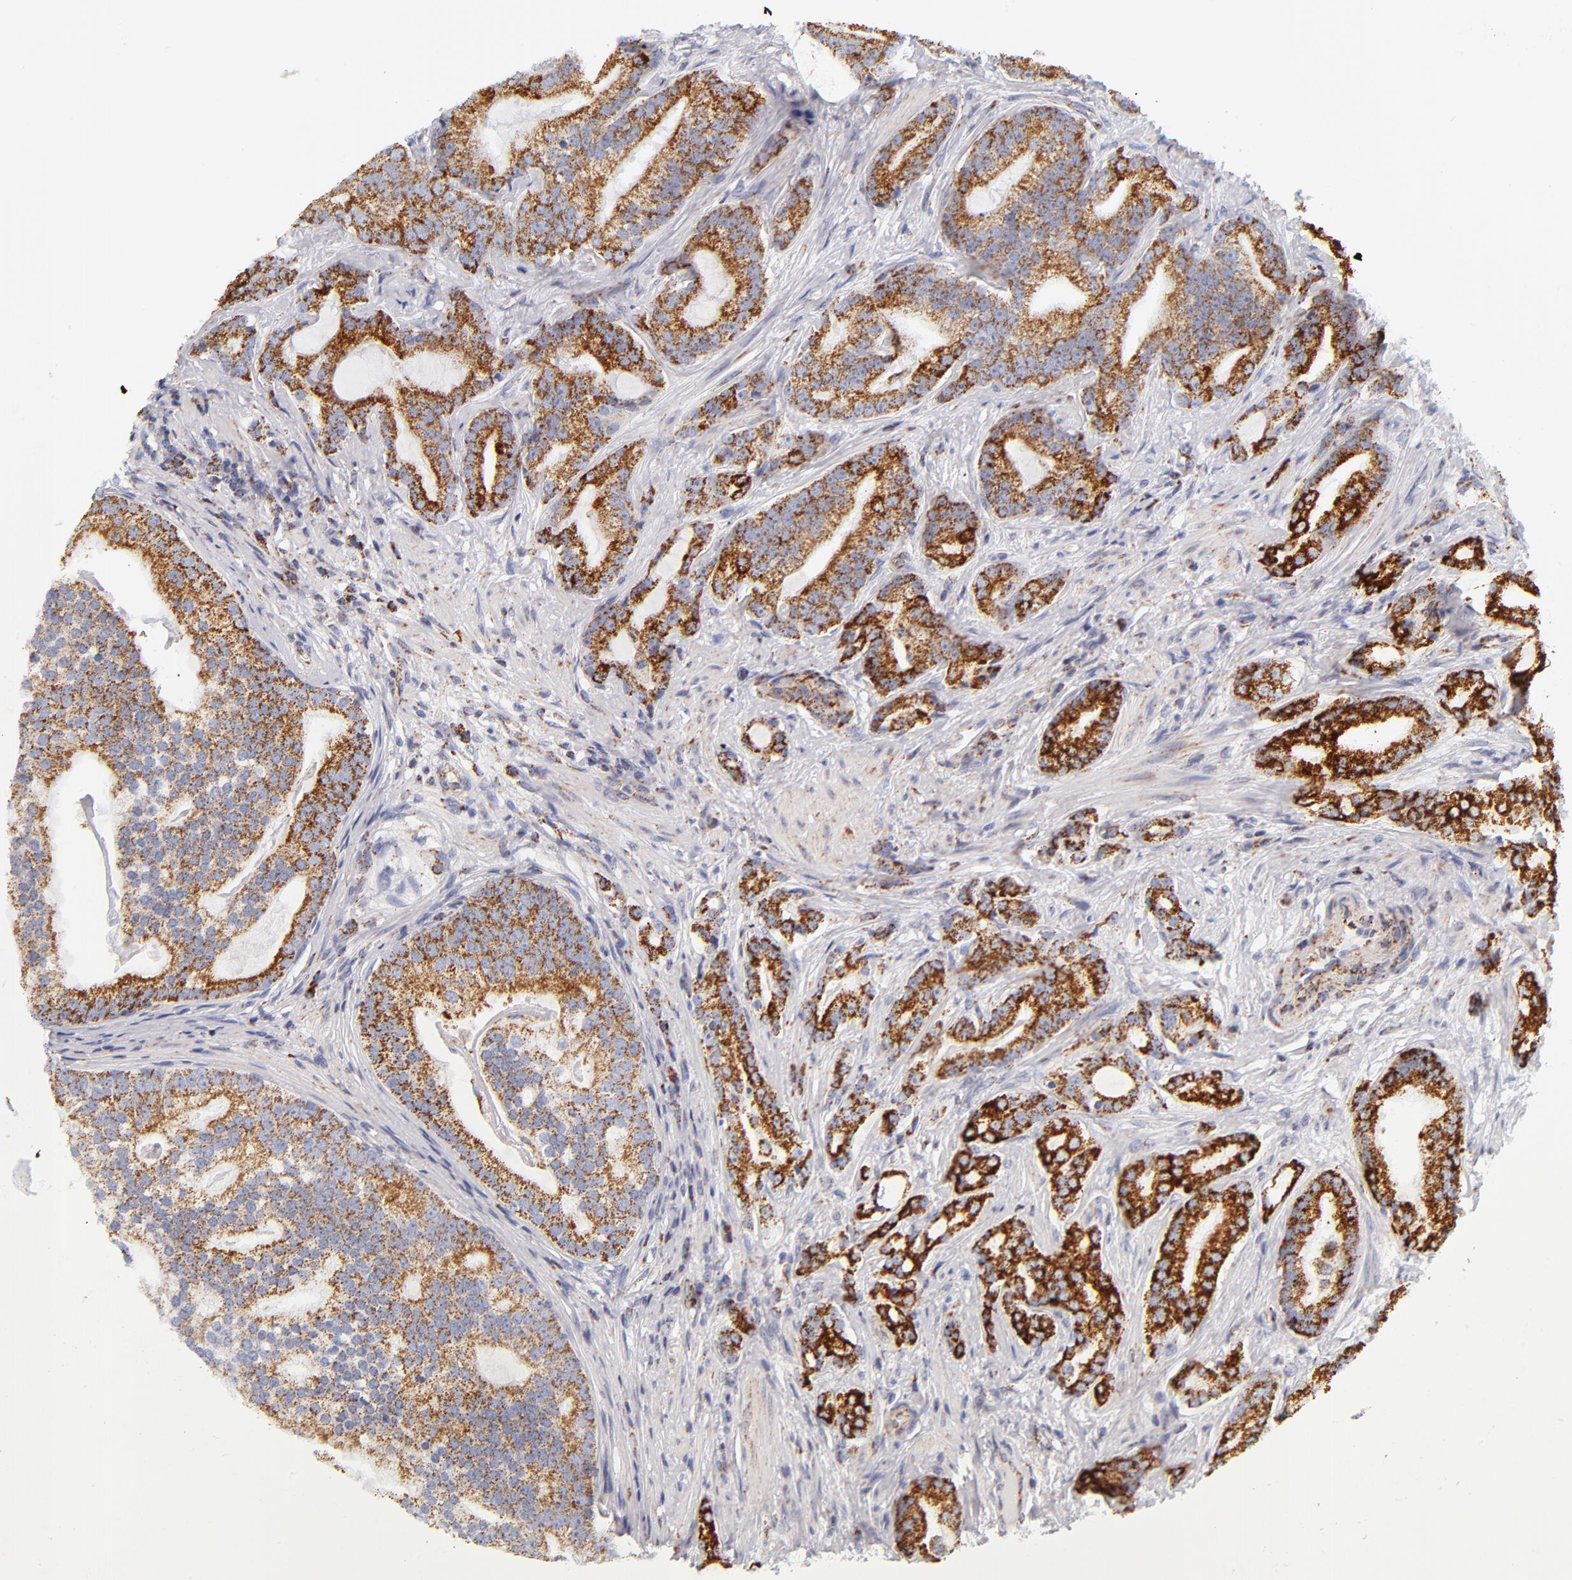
{"staining": {"intensity": "strong", "quantity": ">75%", "location": "cytoplasmic/membranous"}, "tissue": "prostate cancer", "cell_type": "Tumor cells", "image_type": "cancer", "snomed": [{"axis": "morphology", "description": "Adenocarcinoma, Low grade"}, {"axis": "topography", "description": "Prostate"}], "caption": "Strong cytoplasmic/membranous expression for a protein is present in approximately >75% of tumor cells of prostate adenocarcinoma (low-grade) using immunohistochemistry.", "gene": "ECHS1", "patient": {"sex": "male", "age": 58}}